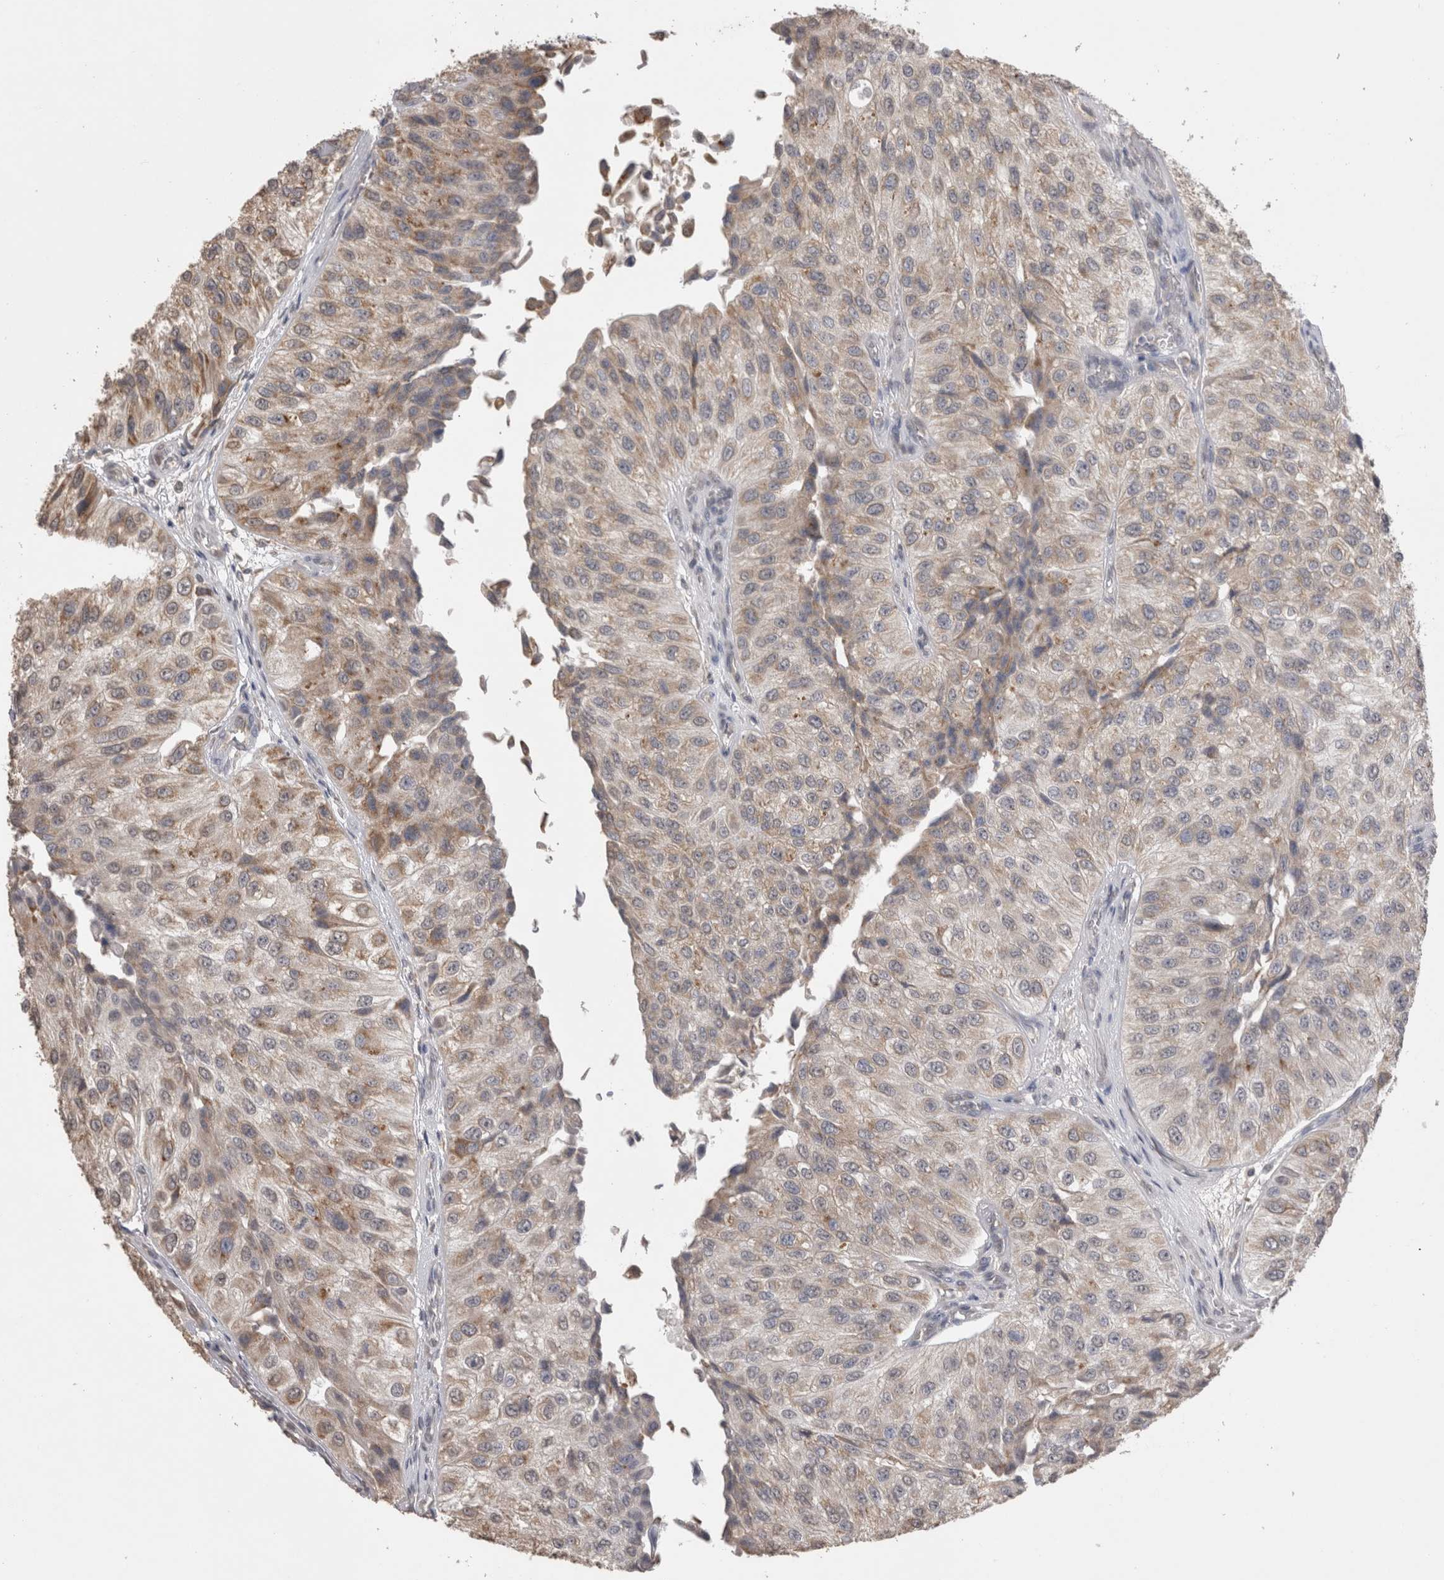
{"staining": {"intensity": "weak", "quantity": "25%-75%", "location": "cytoplasmic/membranous"}, "tissue": "urothelial cancer", "cell_type": "Tumor cells", "image_type": "cancer", "snomed": [{"axis": "morphology", "description": "Urothelial carcinoma, High grade"}, {"axis": "topography", "description": "Kidney"}, {"axis": "topography", "description": "Urinary bladder"}], "caption": "This photomicrograph shows urothelial carcinoma (high-grade) stained with immunohistochemistry to label a protein in brown. The cytoplasmic/membranous of tumor cells show weak positivity for the protein. Nuclei are counter-stained blue.", "gene": "NOMO1", "patient": {"sex": "male", "age": 77}}